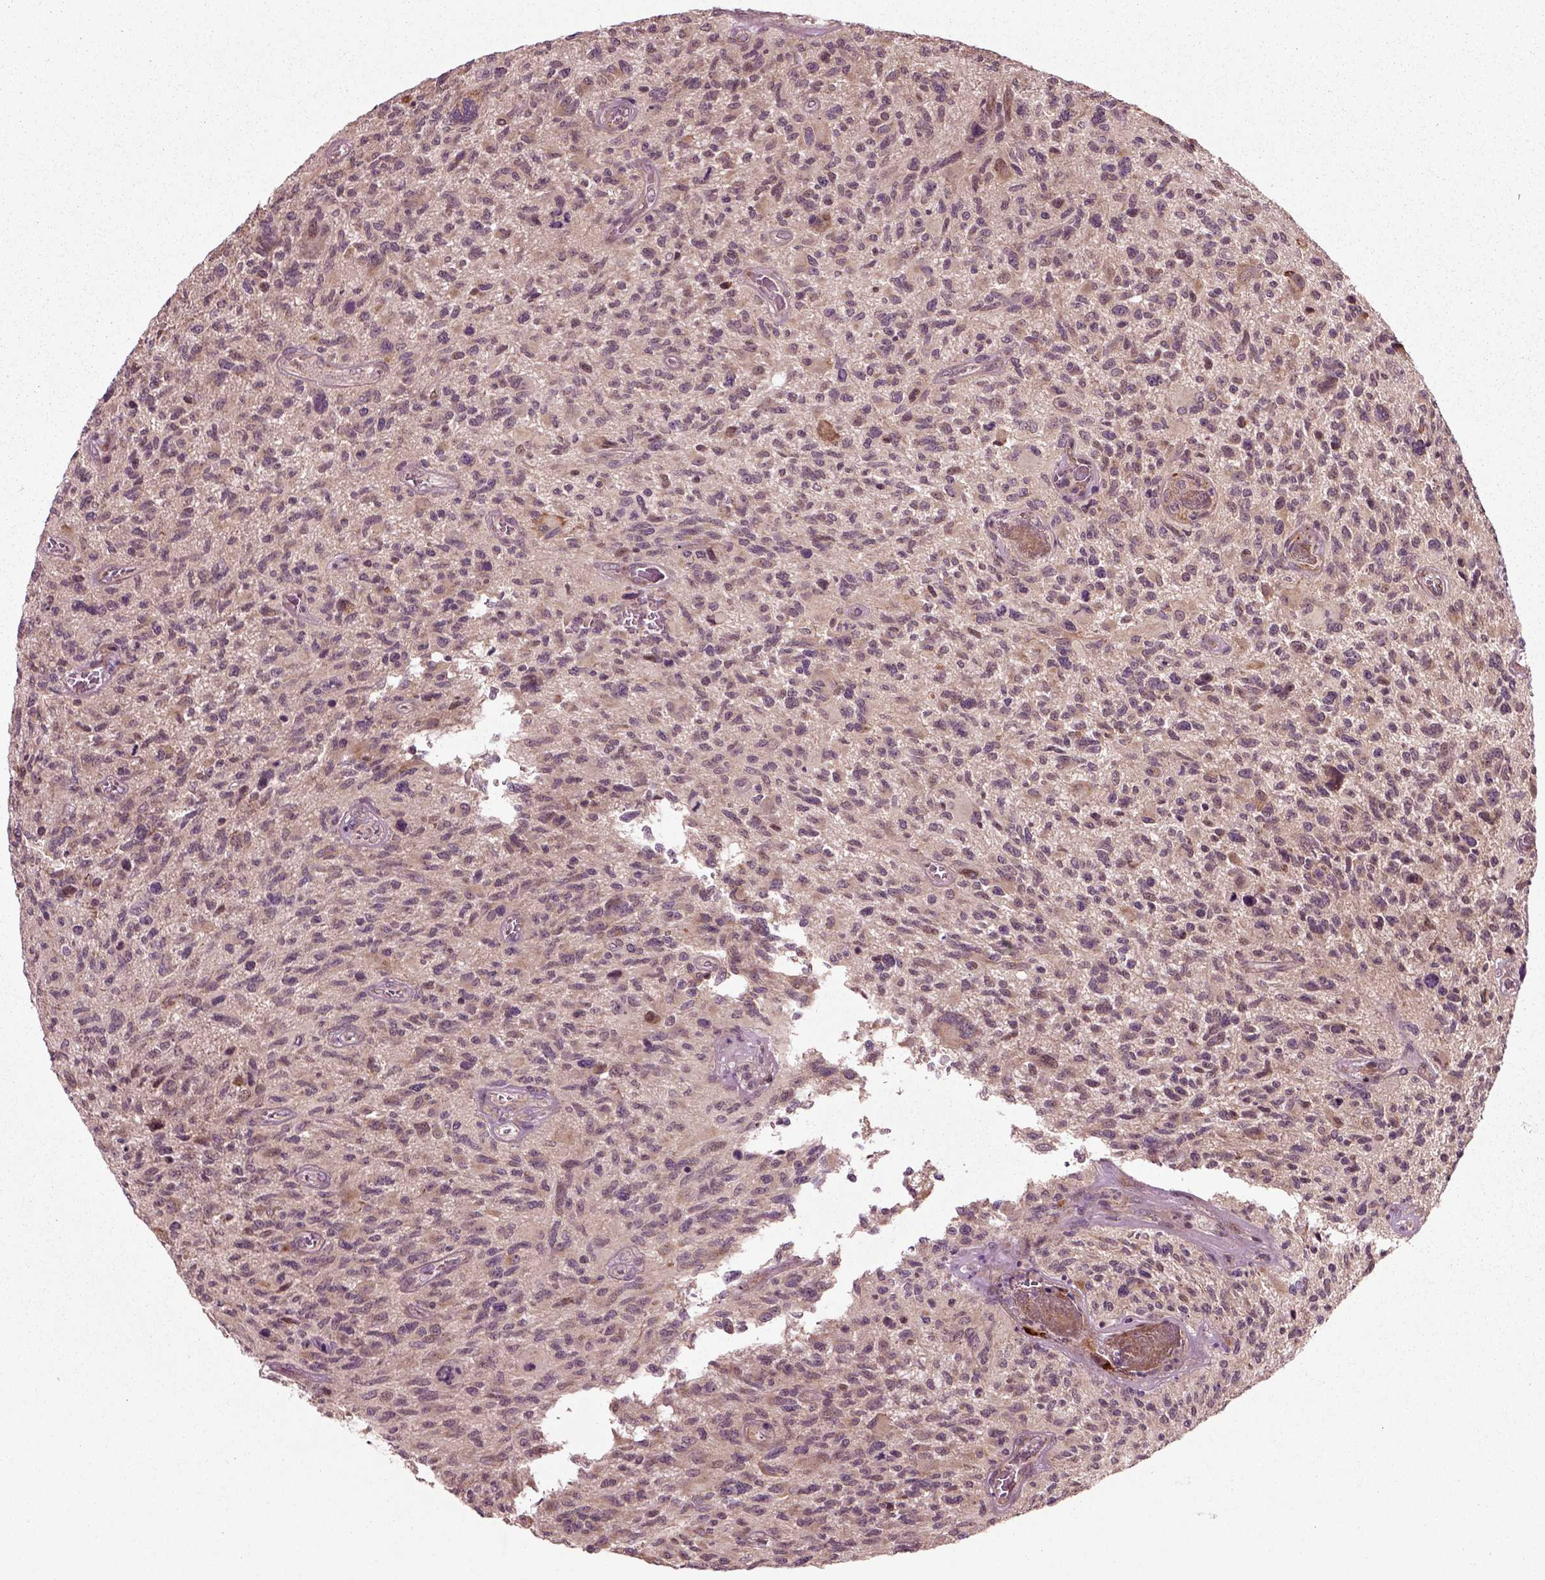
{"staining": {"intensity": "negative", "quantity": "none", "location": "none"}, "tissue": "glioma", "cell_type": "Tumor cells", "image_type": "cancer", "snomed": [{"axis": "morphology", "description": "Glioma, malignant, NOS"}, {"axis": "morphology", "description": "Glioma, malignant, High grade"}, {"axis": "topography", "description": "Brain"}], "caption": "Histopathology image shows no protein expression in tumor cells of glioma (malignant) tissue. (Stains: DAB immunohistochemistry (IHC) with hematoxylin counter stain, Microscopy: brightfield microscopy at high magnification).", "gene": "PLCD3", "patient": {"sex": "female", "age": 71}}